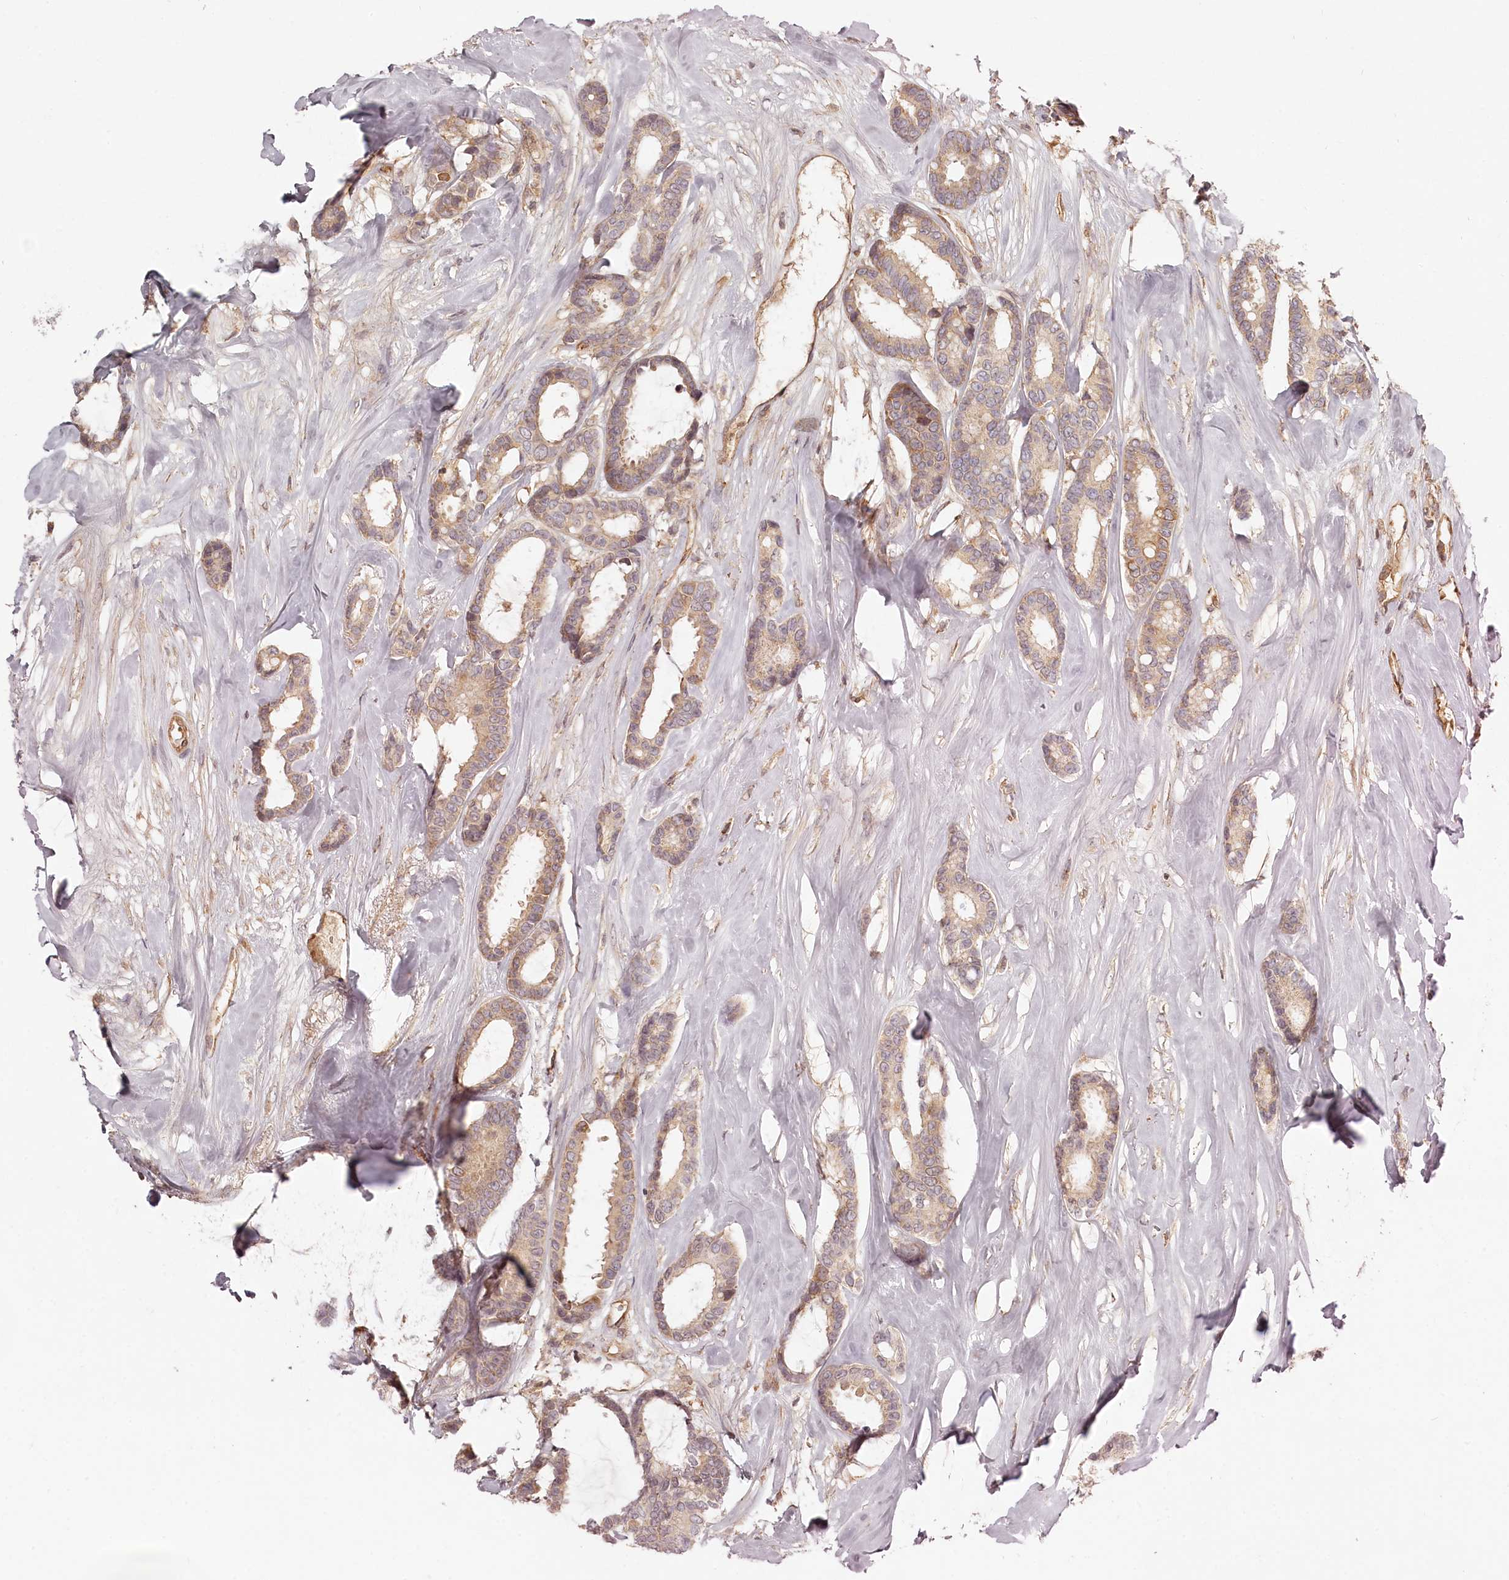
{"staining": {"intensity": "weak", "quantity": ">75%", "location": "cytoplasmic/membranous"}, "tissue": "breast cancer", "cell_type": "Tumor cells", "image_type": "cancer", "snomed": [{"axis": "morphology", "description": "Duct carcinoma"}, {"axis": "topography", "description": "Breast"}], "caption": "Immunohistochemistry histopathology image of breast cancer stained for a protein (brown), which reveals low levels of weak cytoplasmic/membranous expression in about >75% of tumor cells.", "gene": "TMIE", "patient": {"sex": "female", "age": 87}}